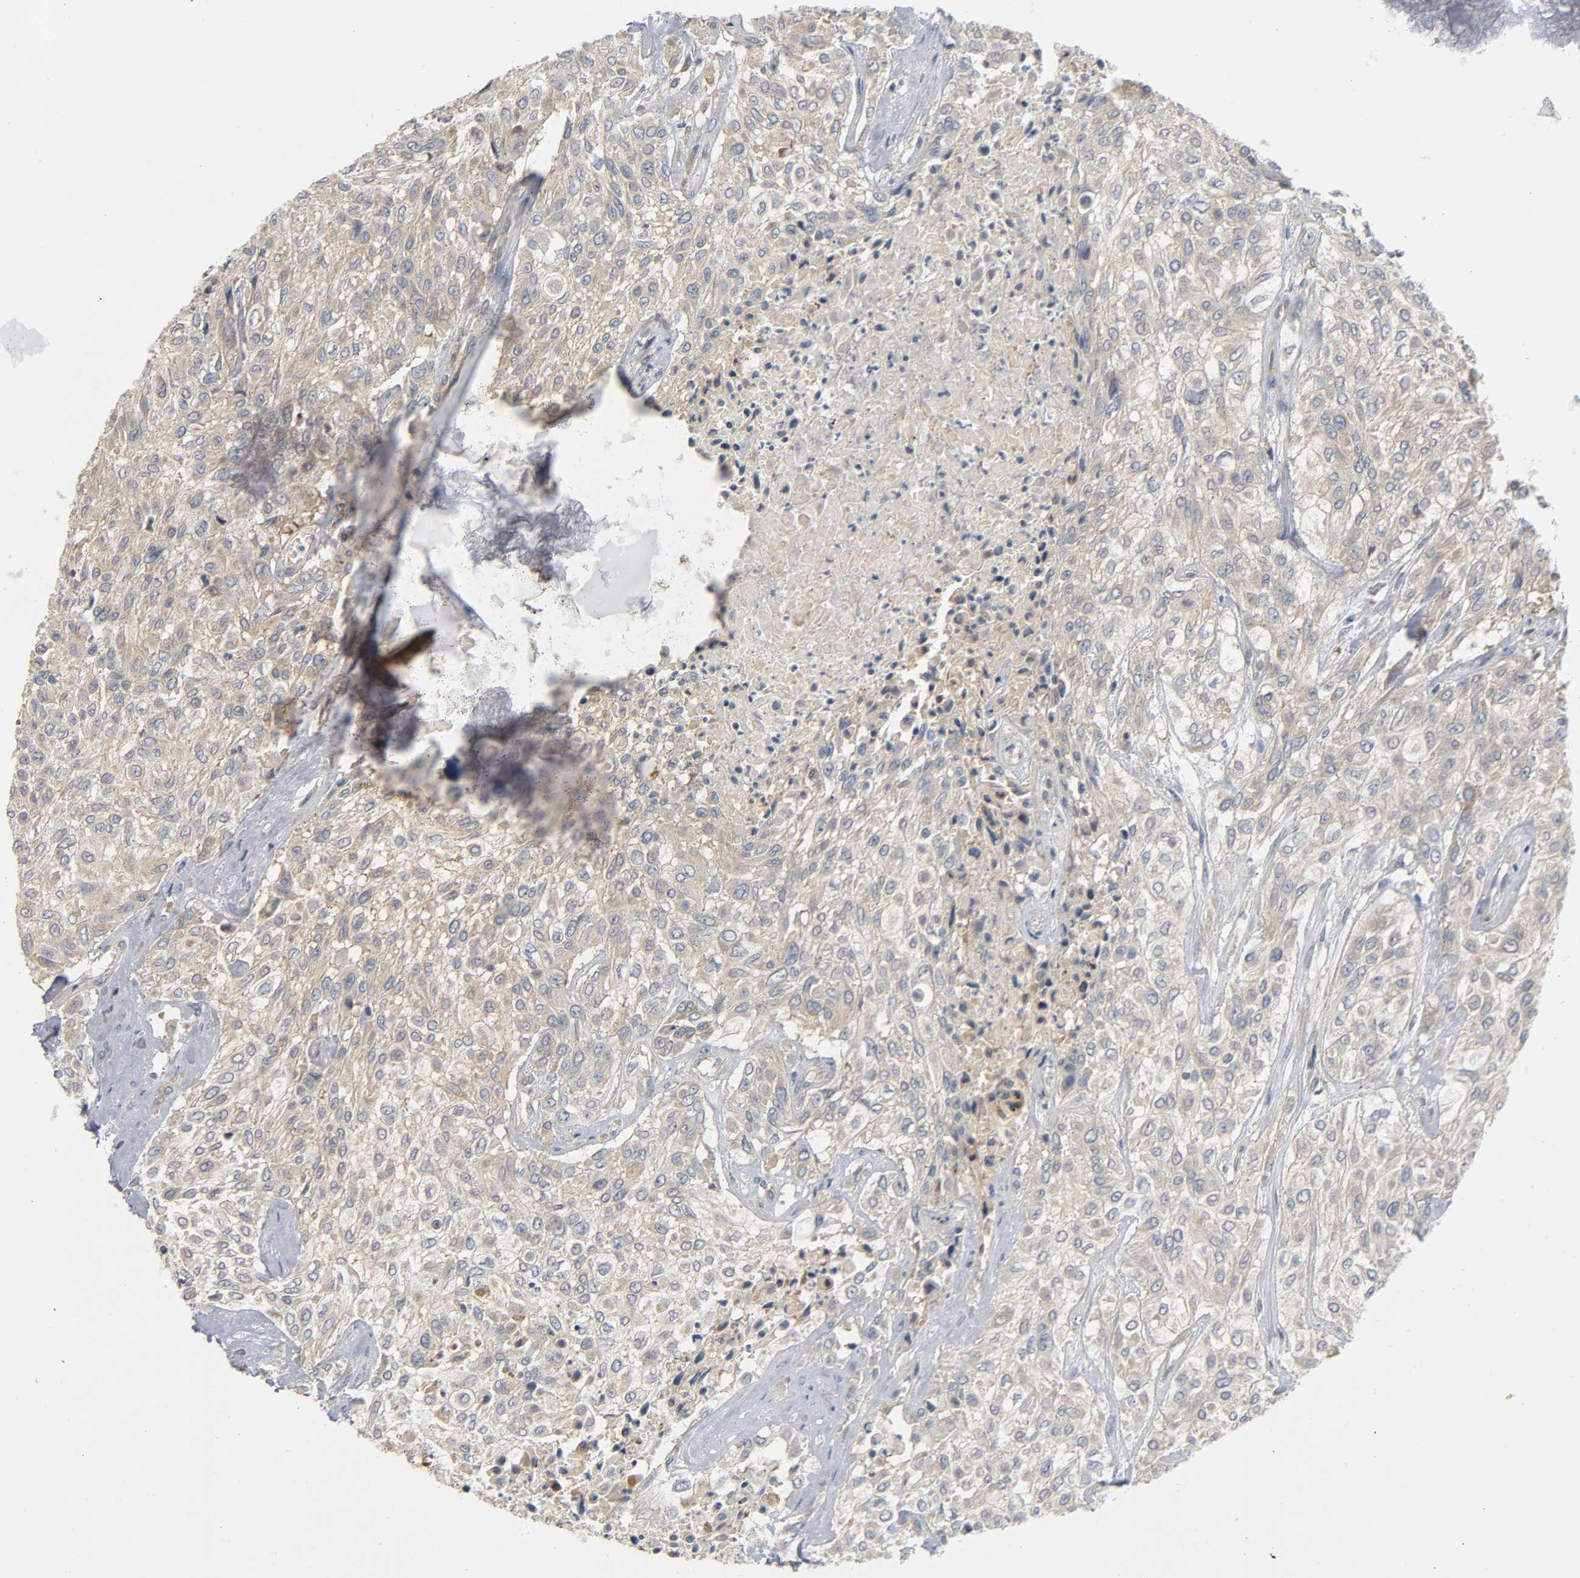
{"staining": {"intensity": "weak", "quantity": ">75%", "location": "cytoplasmic/membranous"}, "tissue": "urothelial cancer", "cell_type": "Tumor cells", "image_type": "cancer", "snomed": [{"axis": "morphology", "description": "Urothelial carcinoma, High grade"}, {"axis": "topography", "description": "Urinary bladder"}], "caption": "DAB immunohistochemical staining of urothelial carcinoma (high-grade) demonstrates weak cytoplasmic/membranous protein staining in about >75% of tumor cells.", "gene": "HDAC6", "patient": {"sex": "male", "age": 57}}